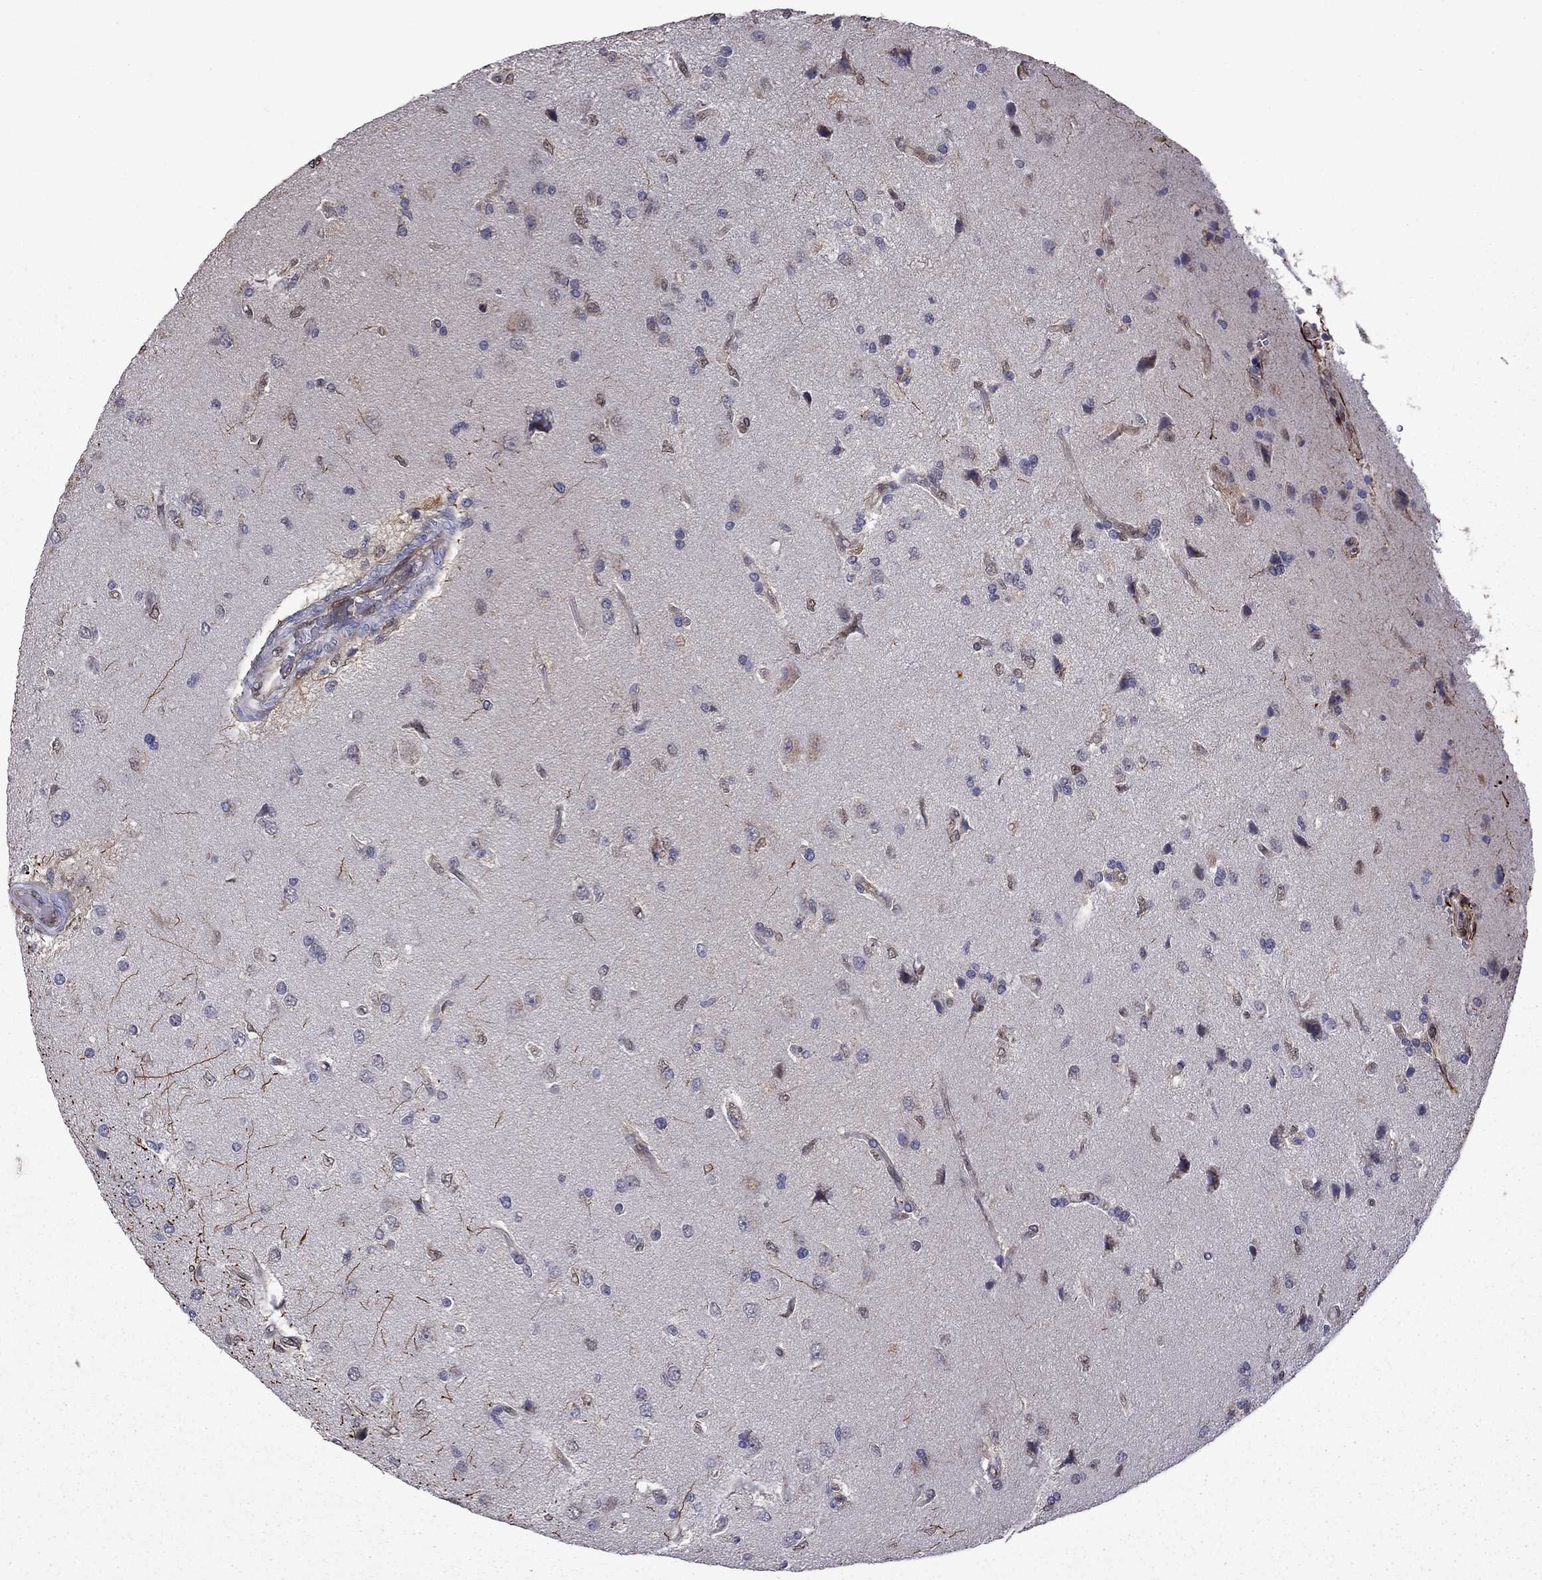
{"staining": {"intensity": "negative", "quantity": "none", "location": "none"}, "tissue": "glioma", "cell_type": "Tumor cells", "image_type": "cancer", "snomed": [{"axis": "morphology", "description": "Glioma, malignant, High grade"}, {"axis": "topography", "description": "Brain"}], "caption": "There is no significant staining in tumor cells of malignant glioma (high-grade).", "gene": "APPBP2", "patient": {"sex": "male", "age": 56}}